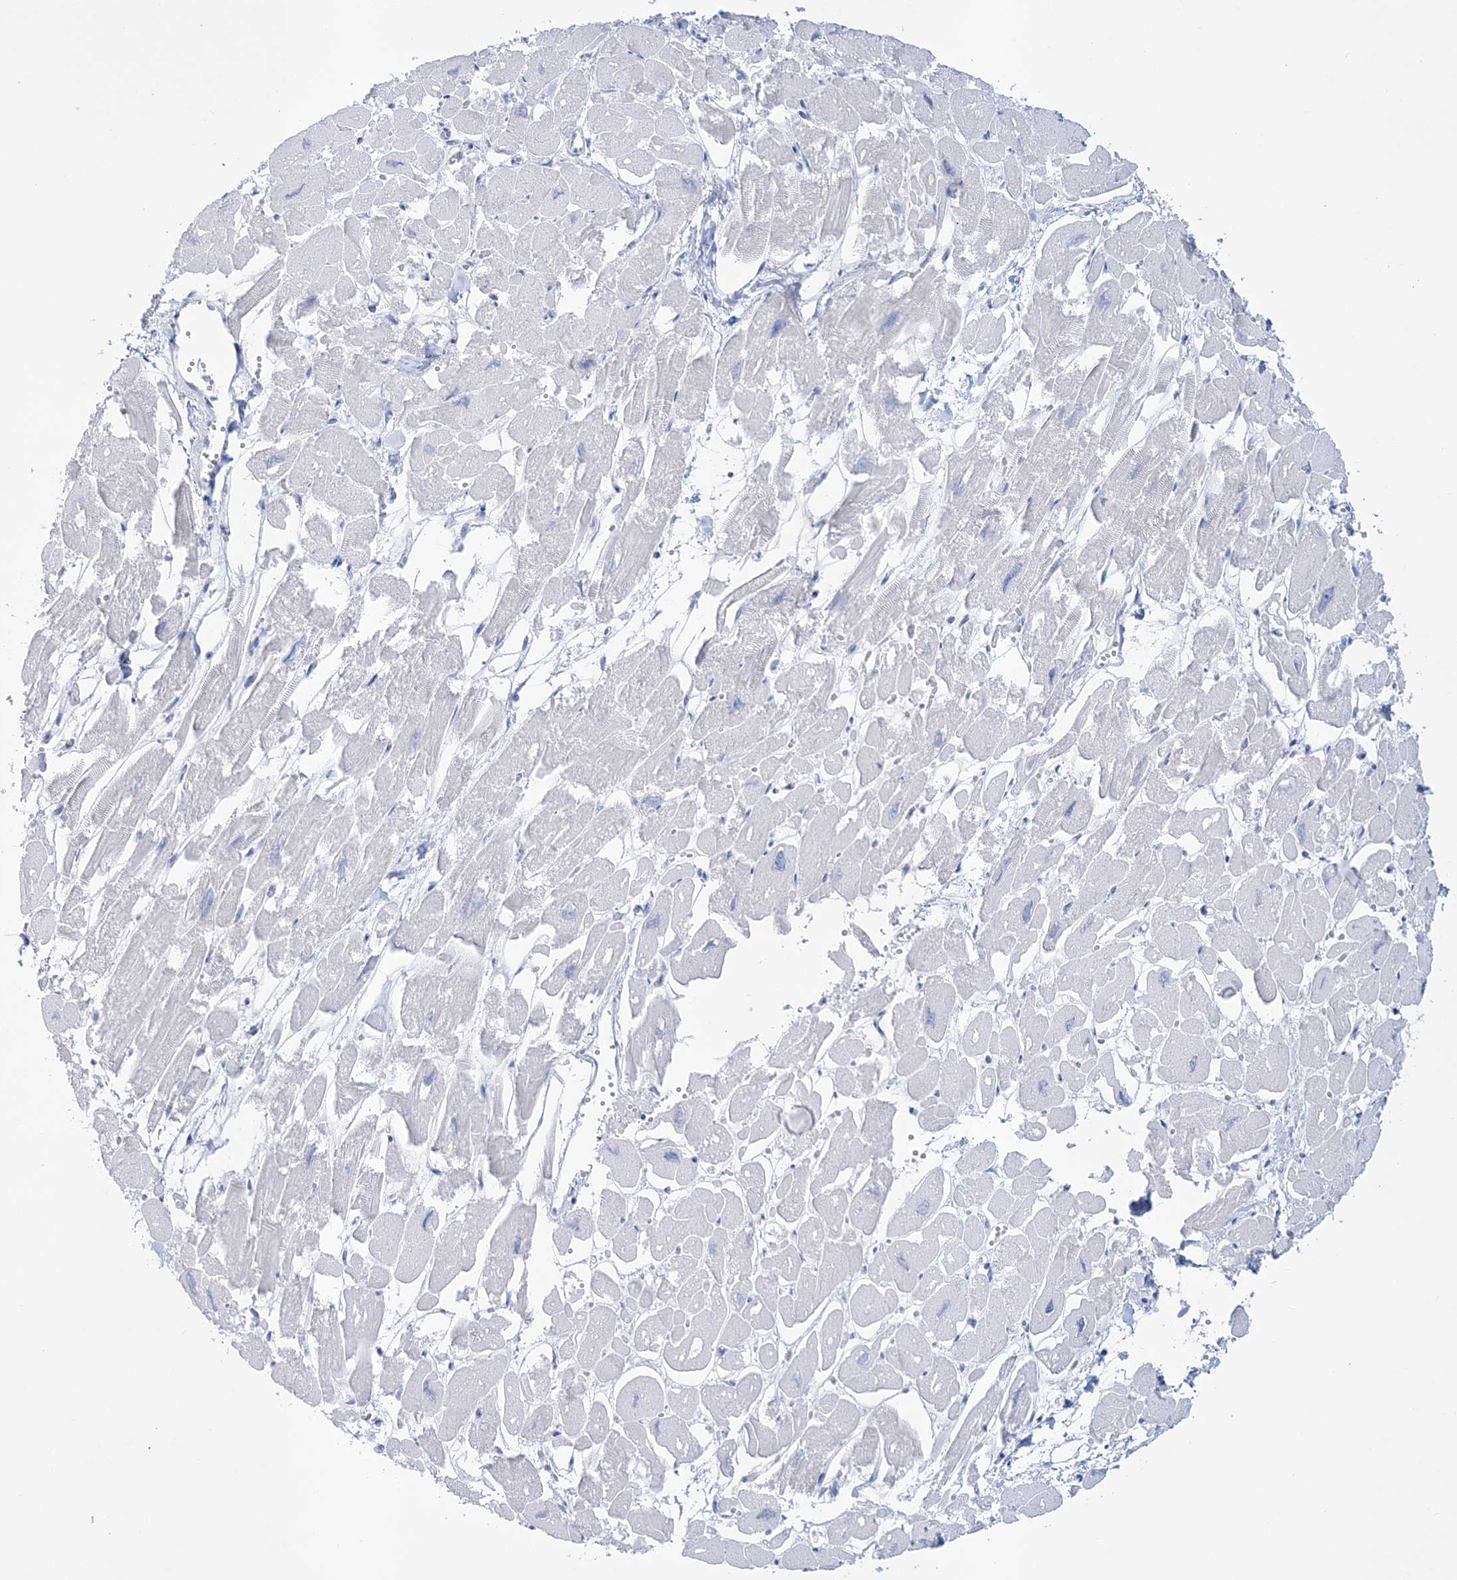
{"staining": {"intensity": "negative", "quantity": "none", "location": "none"}, "tissue": "heart muscle", "cell_type": "Cardiomyocytes", "image_type": "normal", "snomed": [{"axis": "morphology", "description": "Normal tissue, NOS"}, {"axis": "topography", "description": "Heart"}], "caption": "An immunohistochemistry image of benign heart muscle is shown. There is no staining in cardiomyocytes of heart muscle. Nuclei are stained in blue.", "gene": "RBP2", "patient": {"sex": "male", "age": 54}}